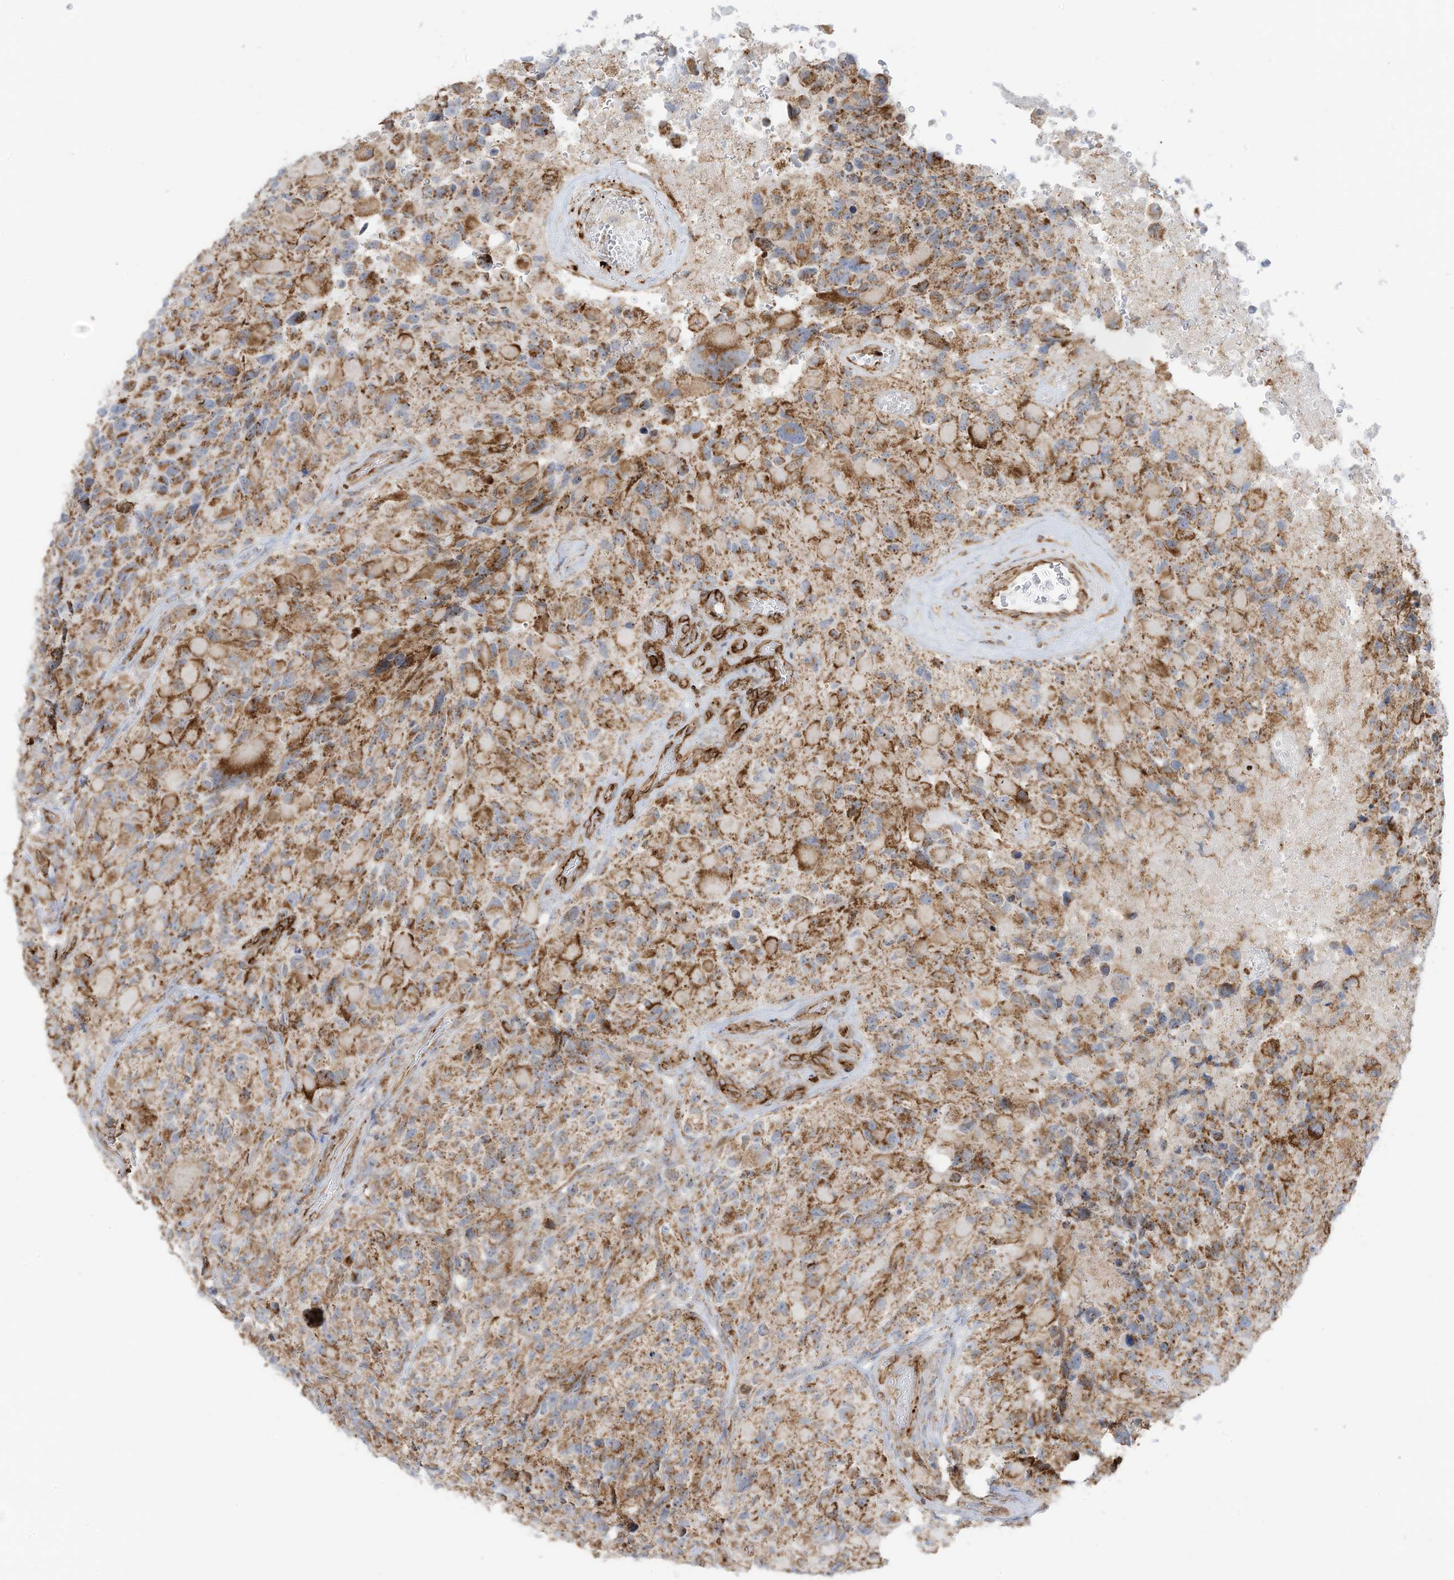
{"staining": {"intensity": "negative", "quantity": "none", "location": "none"}, "tissue": "glioma", "cell_type": "Tumor cells", "image_type": "cancer", "snomed": [{"axis": "morphology", "description": "Glioma, malignant, High grade"}, {"axis": "topography", "description": "Brain"}], "caption": "Tumor cells are negative for protein expression in human glioma.", "gene": "ABCB7", "patient": {"sex": "male", "age": 69}}